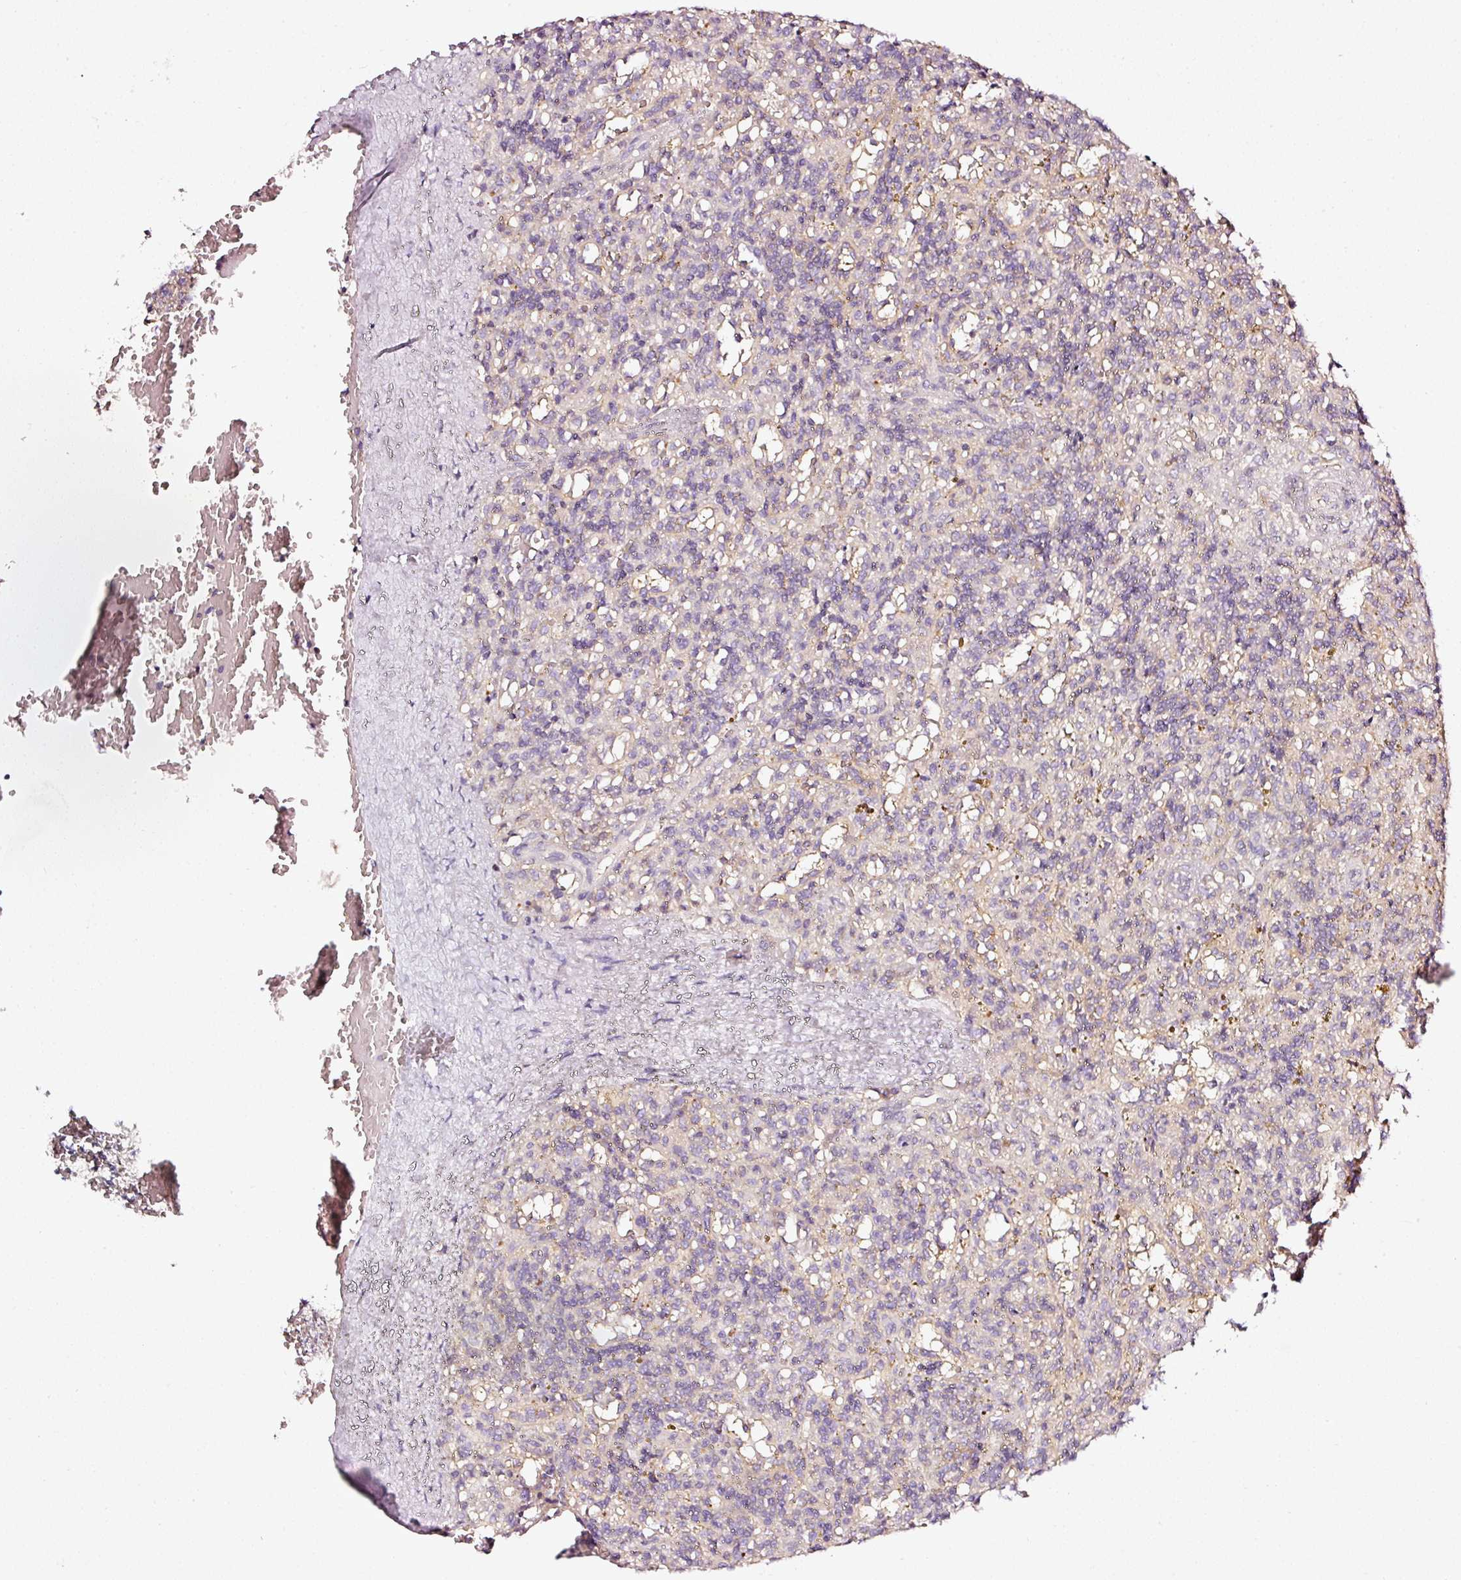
{"staining": {"intensity": "negative", "quantity": "none", "location": "none"}, "tissue": "lymphoma", "cell_type": "Tumor cells", "image_type": "cancer", "snomed": [{"axis": "morphology", "description": "Malignant lymphoma, non-Hodgkin's type, Low grade"}, {"axis": "topography", "description": "Spleen"}], "caption": "An immunohistochemistry (IHC) micrograph of low-grade malignant lymphoma, non-Hodgkin's type is shown. There is no staining in tumor cells of low-grade malignant lymphoma, non-Hodgkin's type.", "gene": "CD47", "patient": {"sex": "male", "age": 67}}